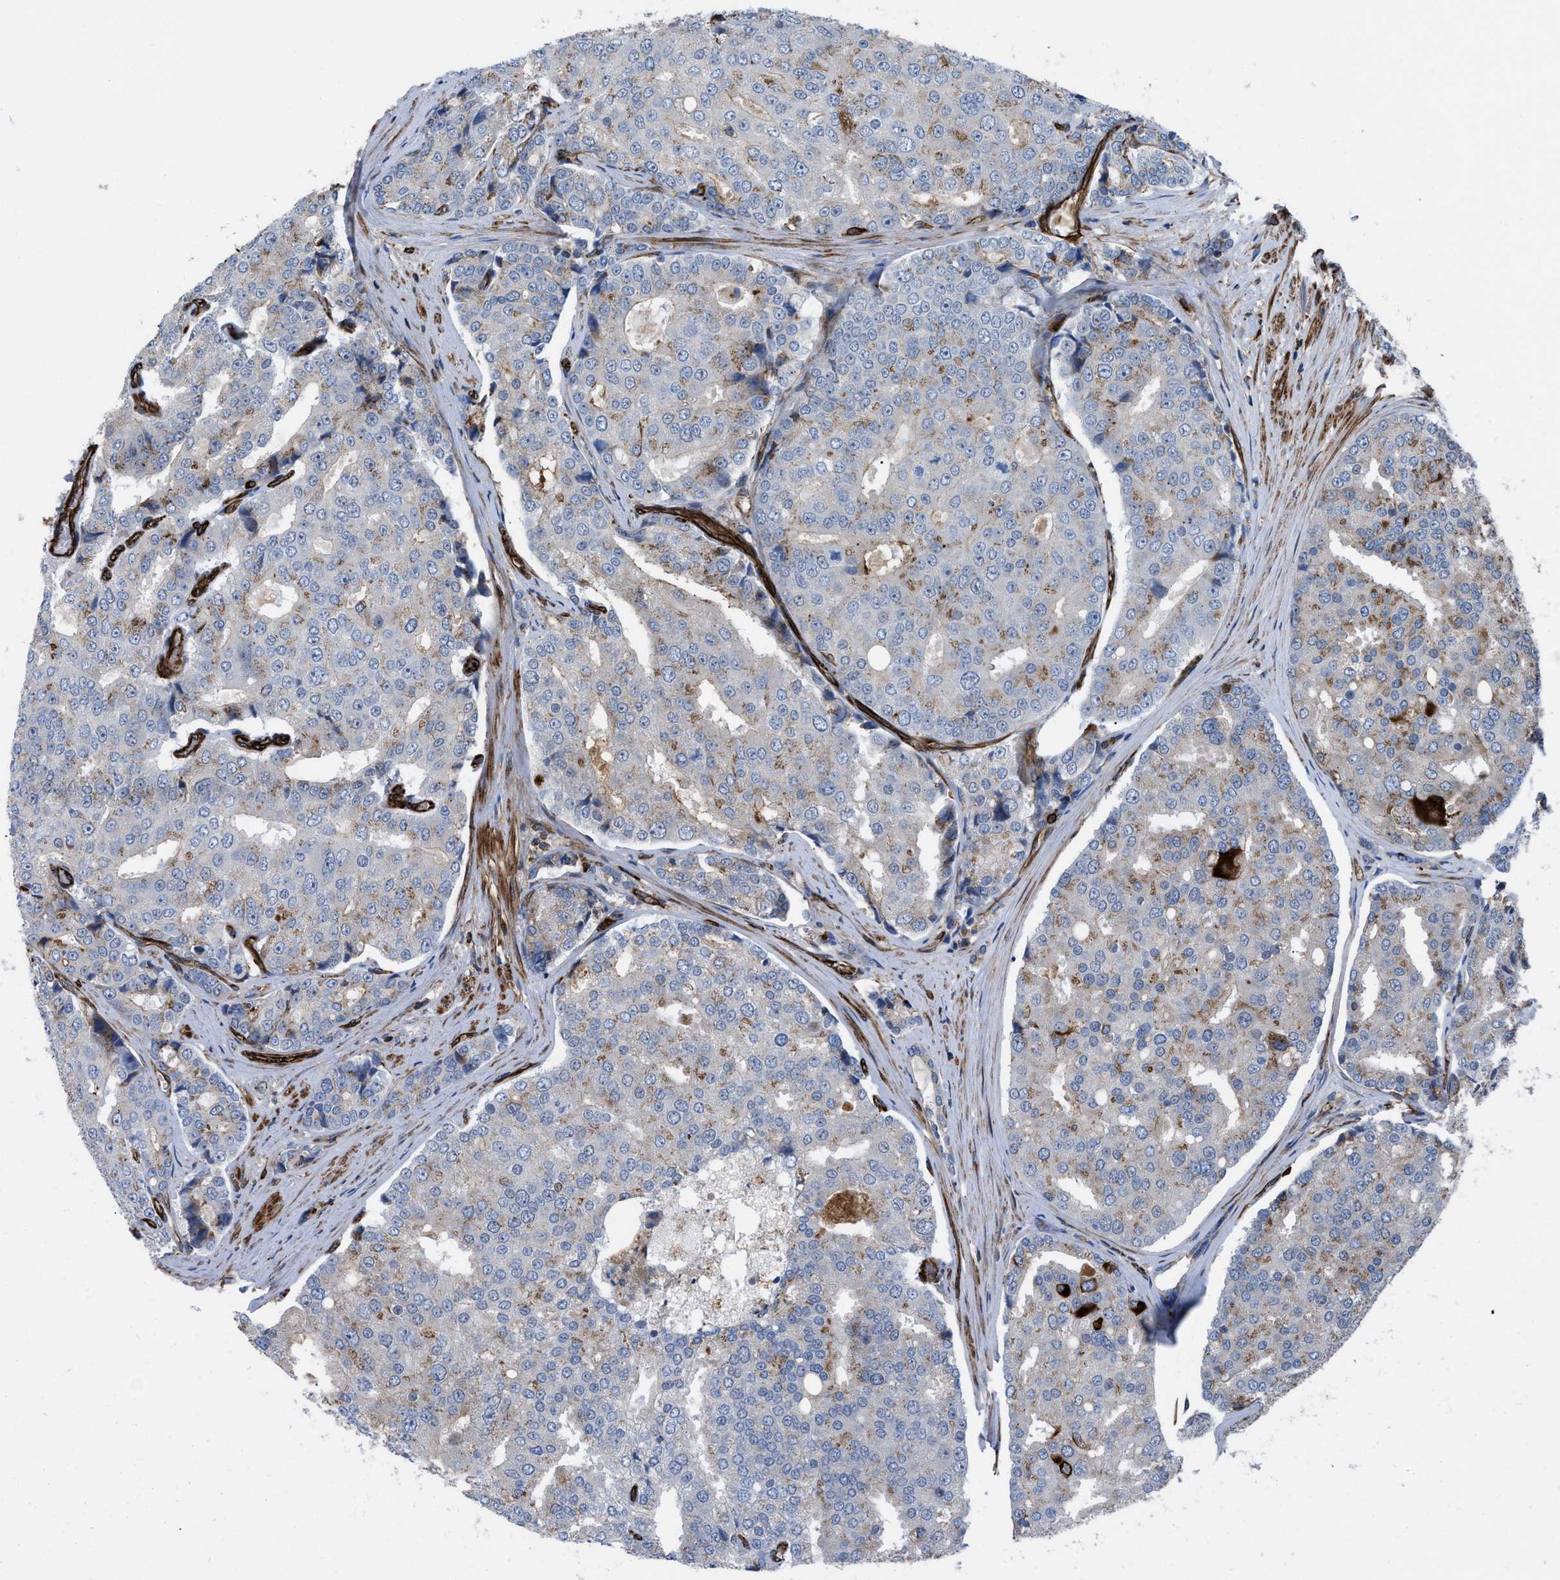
{"staining": {"intensity": "weak", "quantity": "<25%", "location": "cytoplasmic/membranous"}, "tissue": "prostate cancer", "cell_type": "Tumor cells", "image_type": "cancer", "snomed": [{"axis": "morphology", "description": "Adenocarcinoma, High grade"}, {"axis": "topography", "description": "Prostate"}], "caption": "IHC of human prostate high-grade adenocarcinoma shows no positivity in tumor cells.", "gene": "PTPRE", "patient": {"sex": "male", "age": 50}}